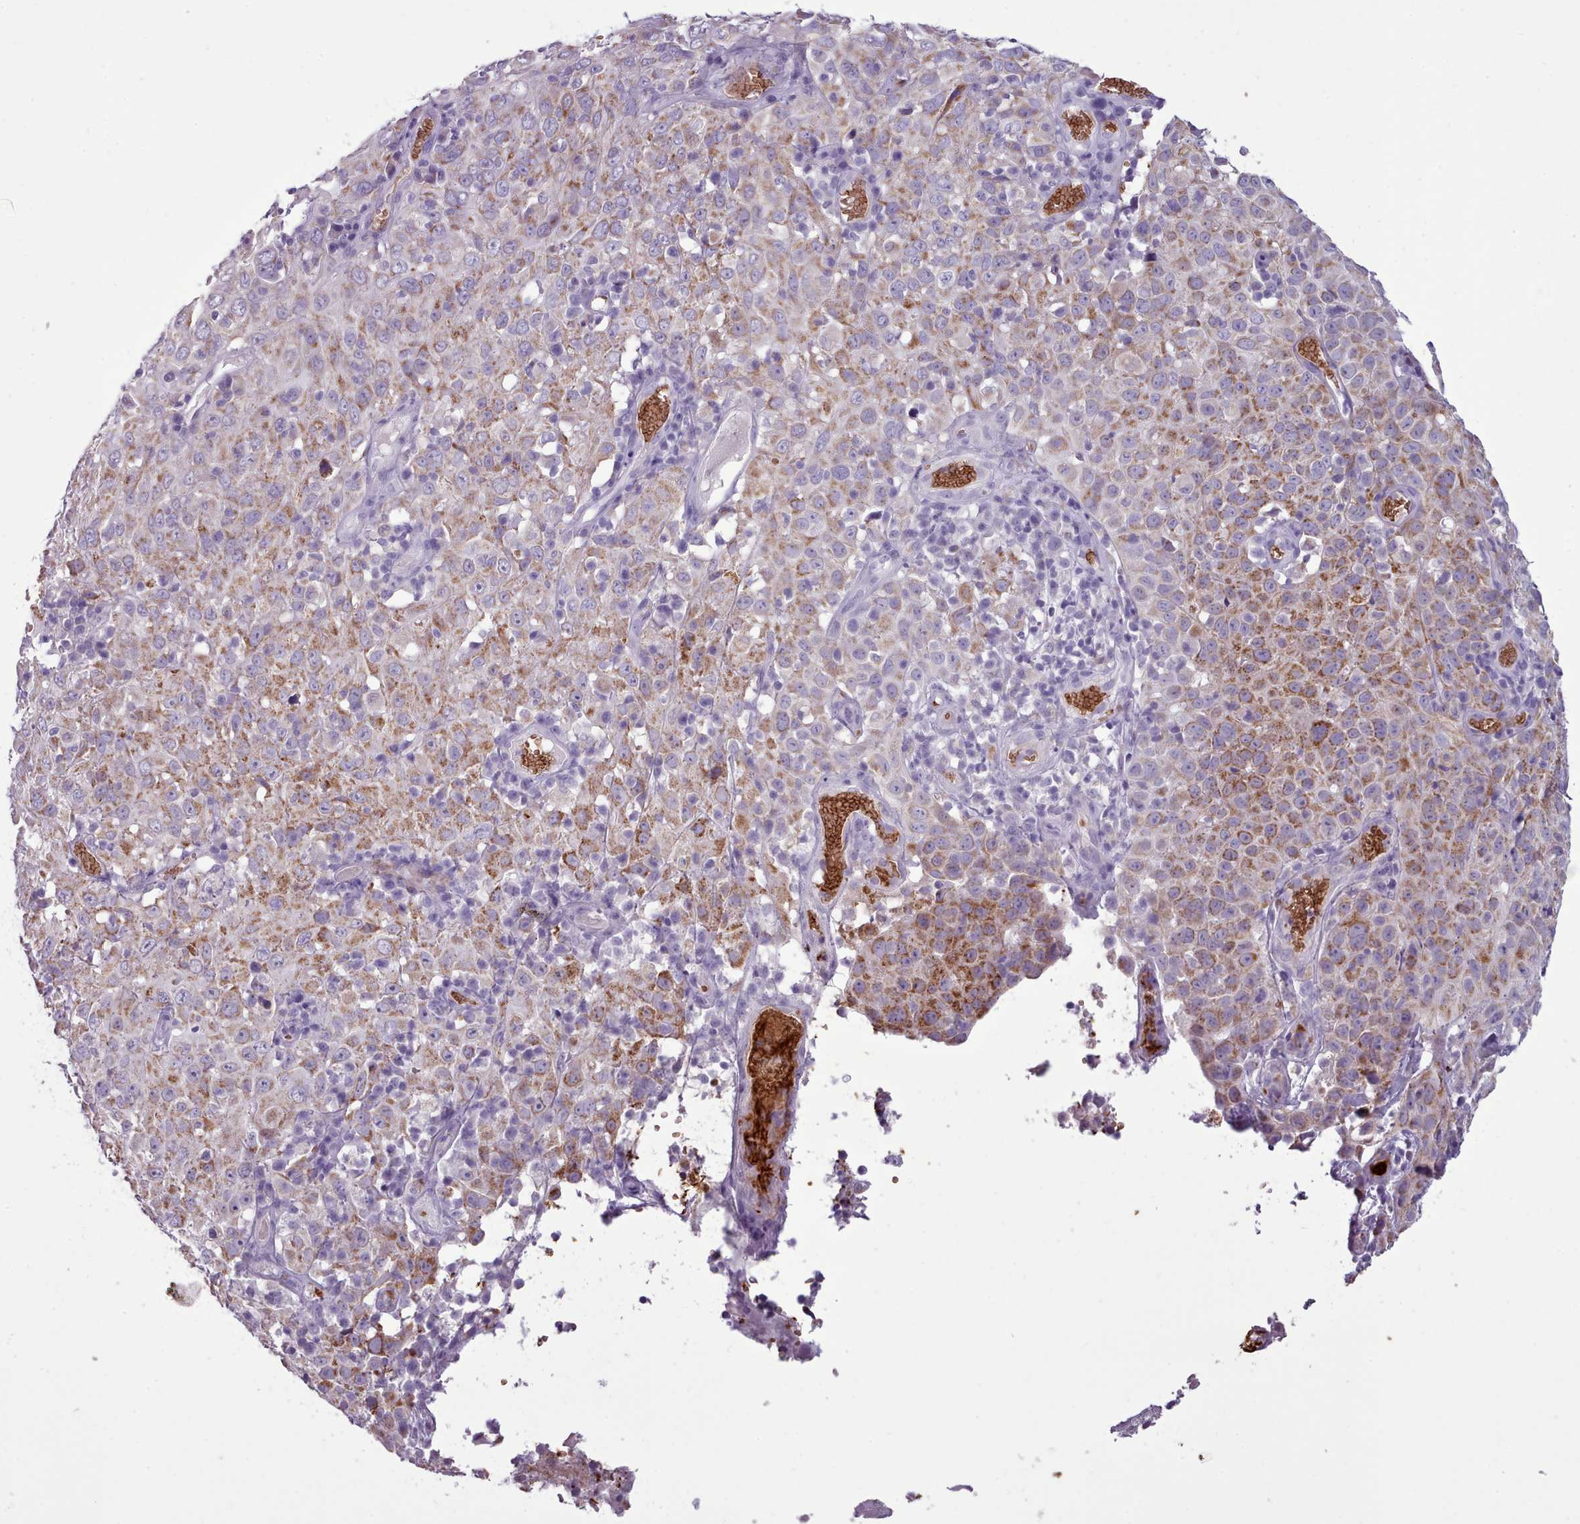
{"staining": {"intensity": "moderate", "quantity": ">75%", "location": "cytoplasmic/membranous"}, "tissue": "cervical cancer", "cell_type": "Tumor cells", "image_type": "cancer", "snomed": [{"axis": "morphology", "description": "Squamous cell carcinoma, NOS"}, {"axis": "topography", "description": "Cervix"}], "caption": "Immunohistochemistry micrograph of neoplastic tissue: human cervical cancer stained using immunohistochemistry (IHC) exhibits medium levels of moderate protein expression localized specifically in the cytoplasmic/membranous of tumor cells, appearing as a cytoplasmic/membranous brown color.", "gene": "AK4", "patient": {"sex": "female", "age": 46}}